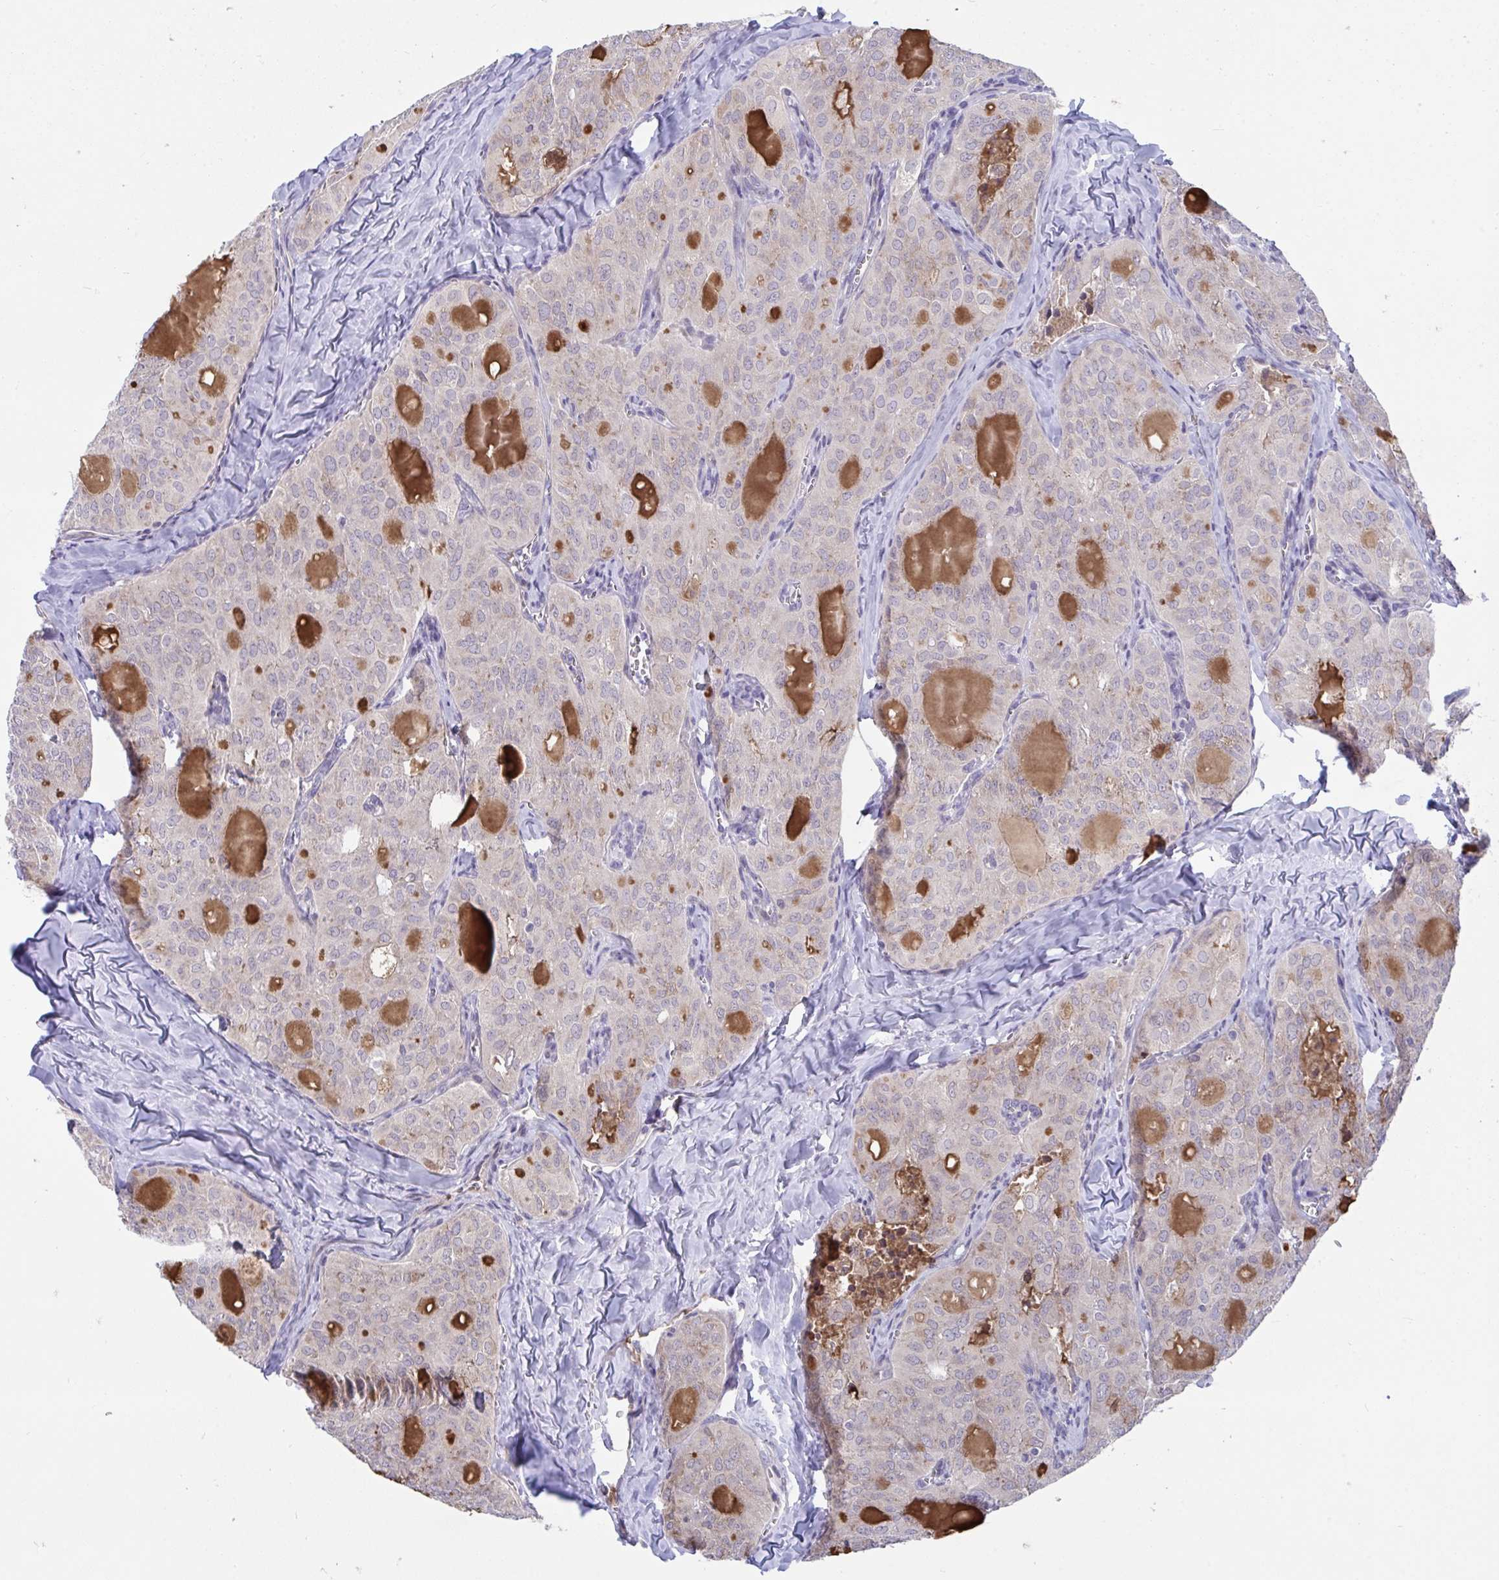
{"staining": {"intensity": "moderate", "quantity": "<25%", "location": "cytoplasmic/membranous"}, "tissue": "thyroid cancer", "cell_type": "Tumor cells", "image_type": "cancer", "snomed": [{"axis": "morphology", "description": "Follicular adenoma carcinoma, NOS"}, {"axis": "topography", "description": "Thyroid gland"}], "caption": "IHC of thyroid follicular adenoma carcinoma demonstrates low levels of moderate cytoplasmic/membranous staining in about <25% of tumor cells.", "gene": "SUSD4", "patient": {"sex": "male", "age": 75}}